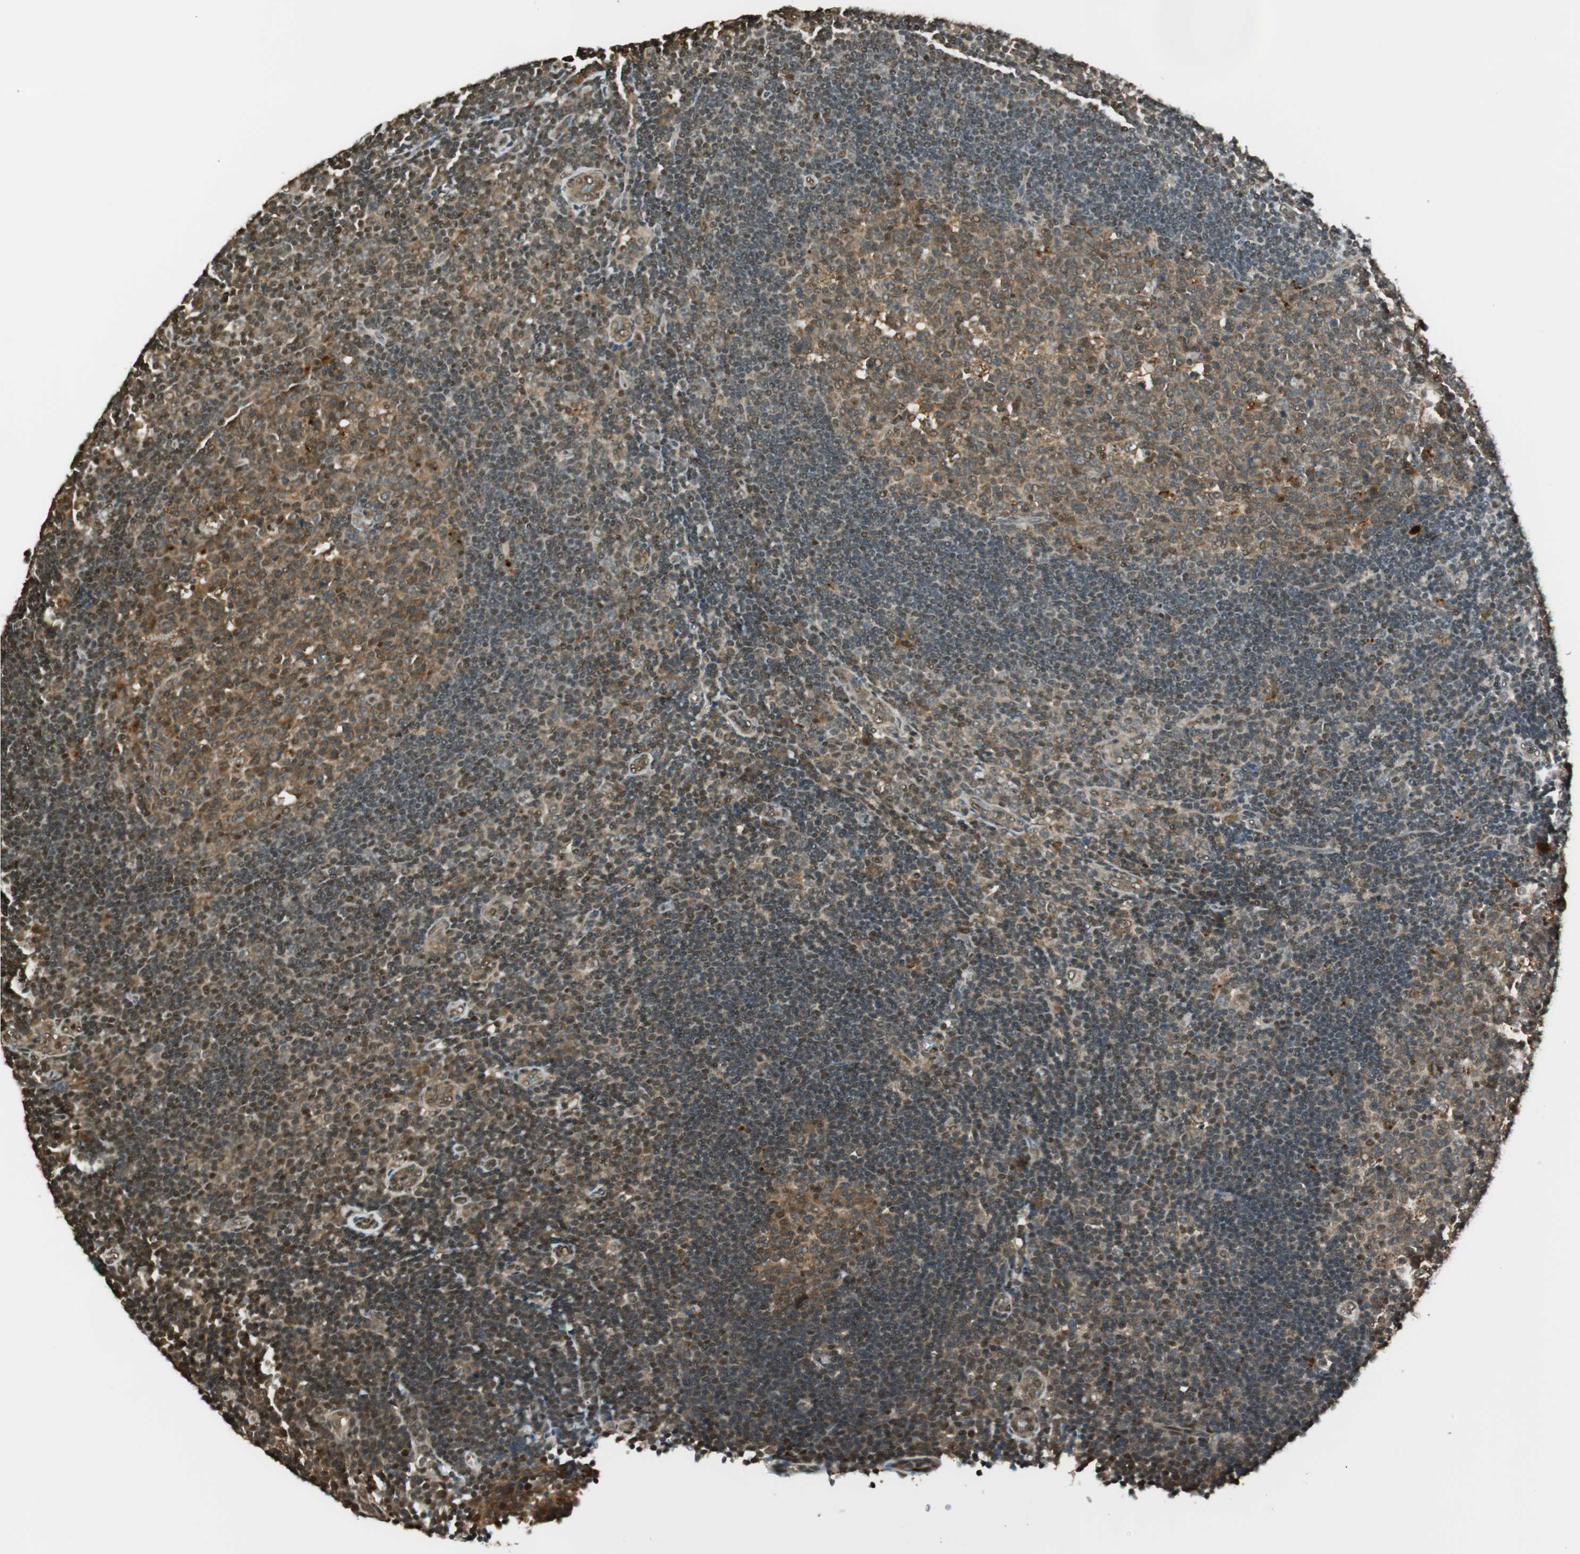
{"staining": {"intensity": "moderate", "quantity": ">75%", "location": "cytoplasmic/membranous"}, "tissue": "lymph node", "cell_type": "Germinal center cells", "image_type": "normal", "snomed": [{"axis": "morphology", "description": "Normal tissue, NOS"}, {"axis": "topography", "description": "Lymph node"}, {"axis": "topography", "description": "Salivary gland"}], "caption": "Brown immunohistochemical staining in unremarkable human lymph node exhibits moderate cytoplasmic/membranous expression in approximately >75% of germinal center cells.", "gene": "ENSG00000268870", "patient": {"sex": "male", "age": 8}}